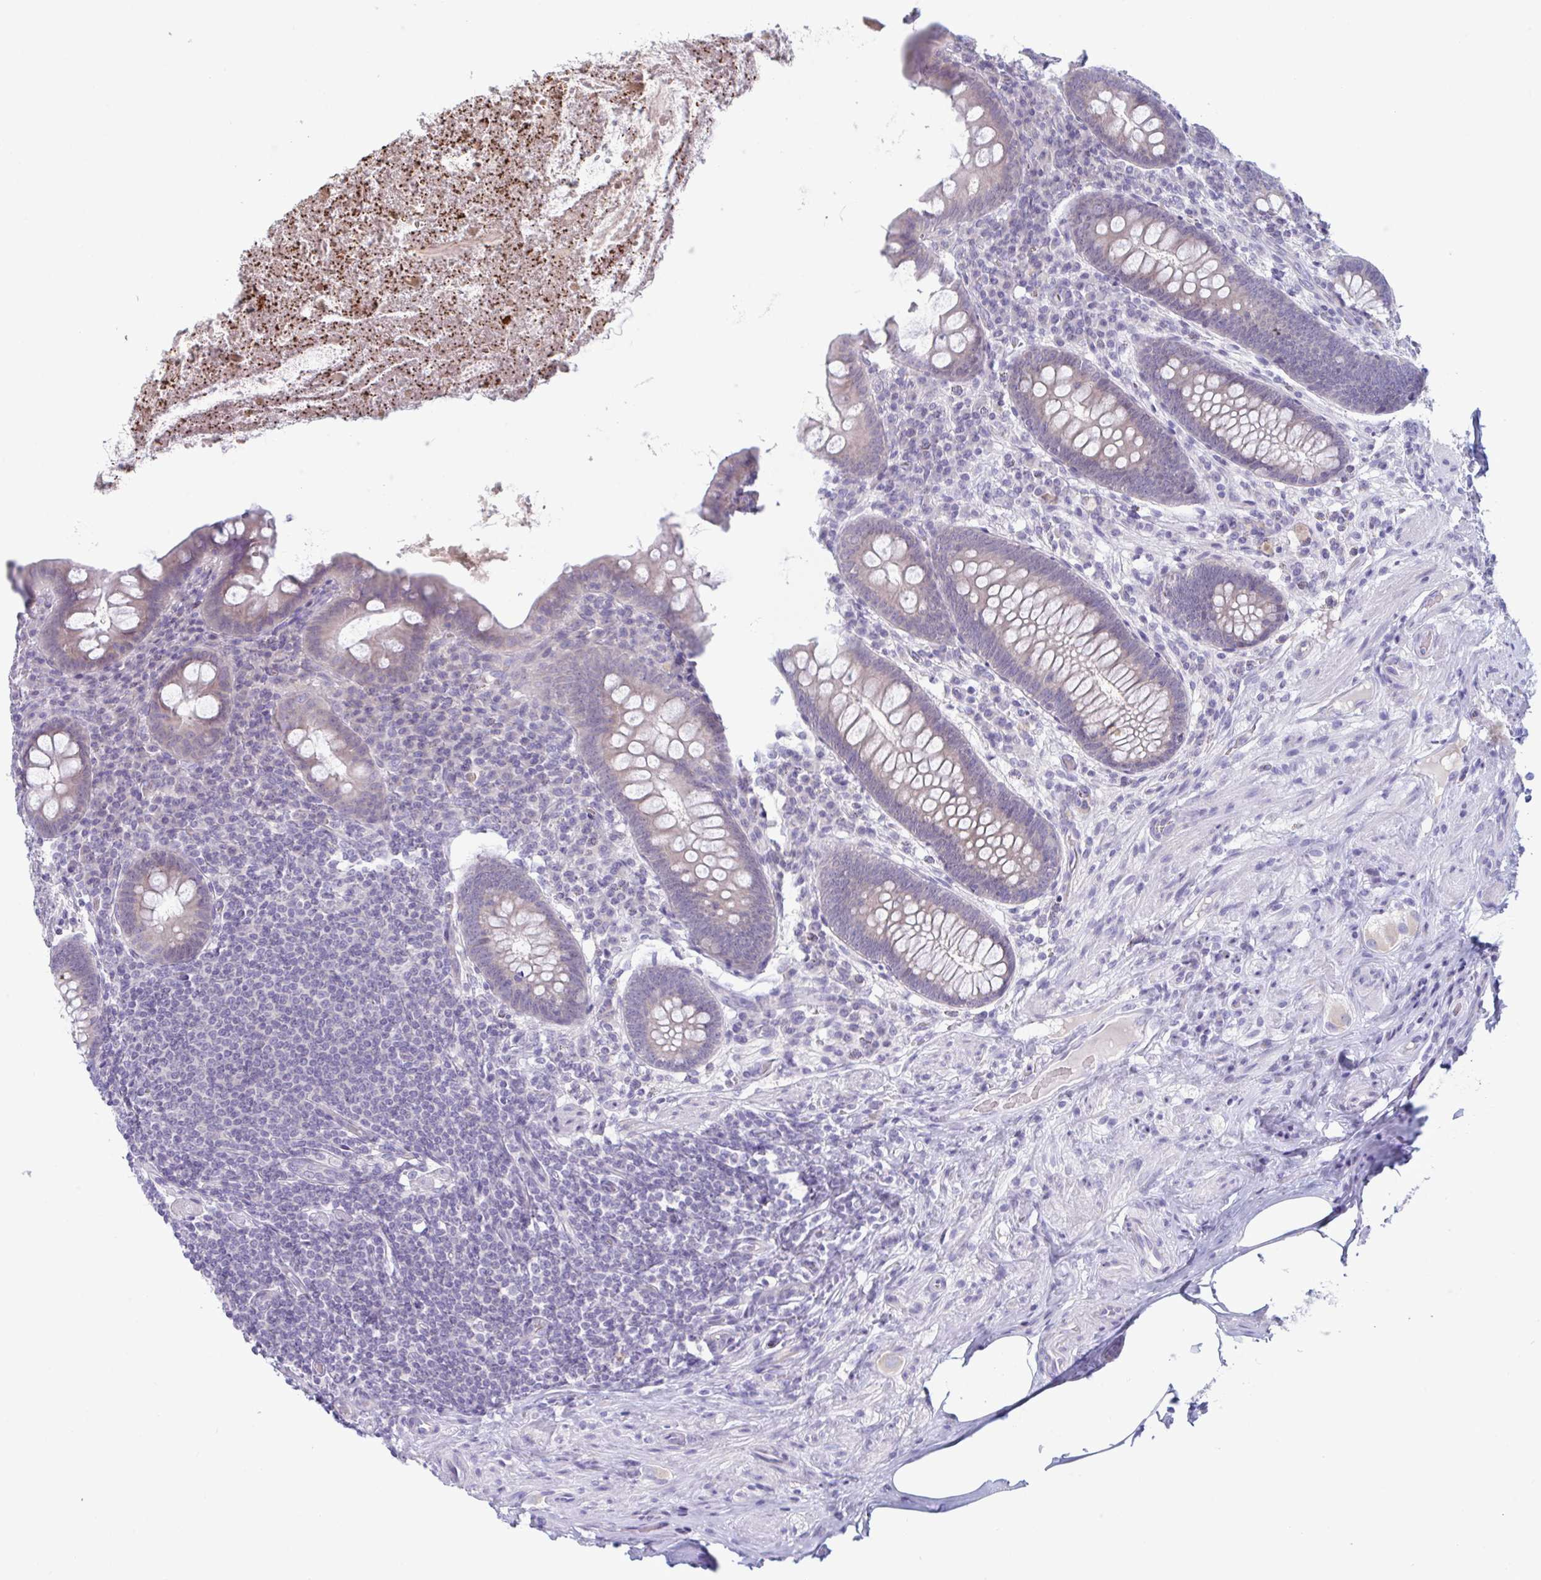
{"staining": {"intensity": "weak", "quantity": "<25%", "location": "cytoplasmic/membranous"}, "tissue": "appendix", "cell_type": "Glandular cells", "image_type": "normal", "snomed": [{"axis": "morphology", "description": "Normal tissue, NOS"}, {"axis": "topography", "description": "Appendix"}], "caption": "This is a image of IHC staining of benign appendix, which shows no expression in glandular cells.", "gene": "NAA30", "patient": {"sex": "male", "age": 71}}